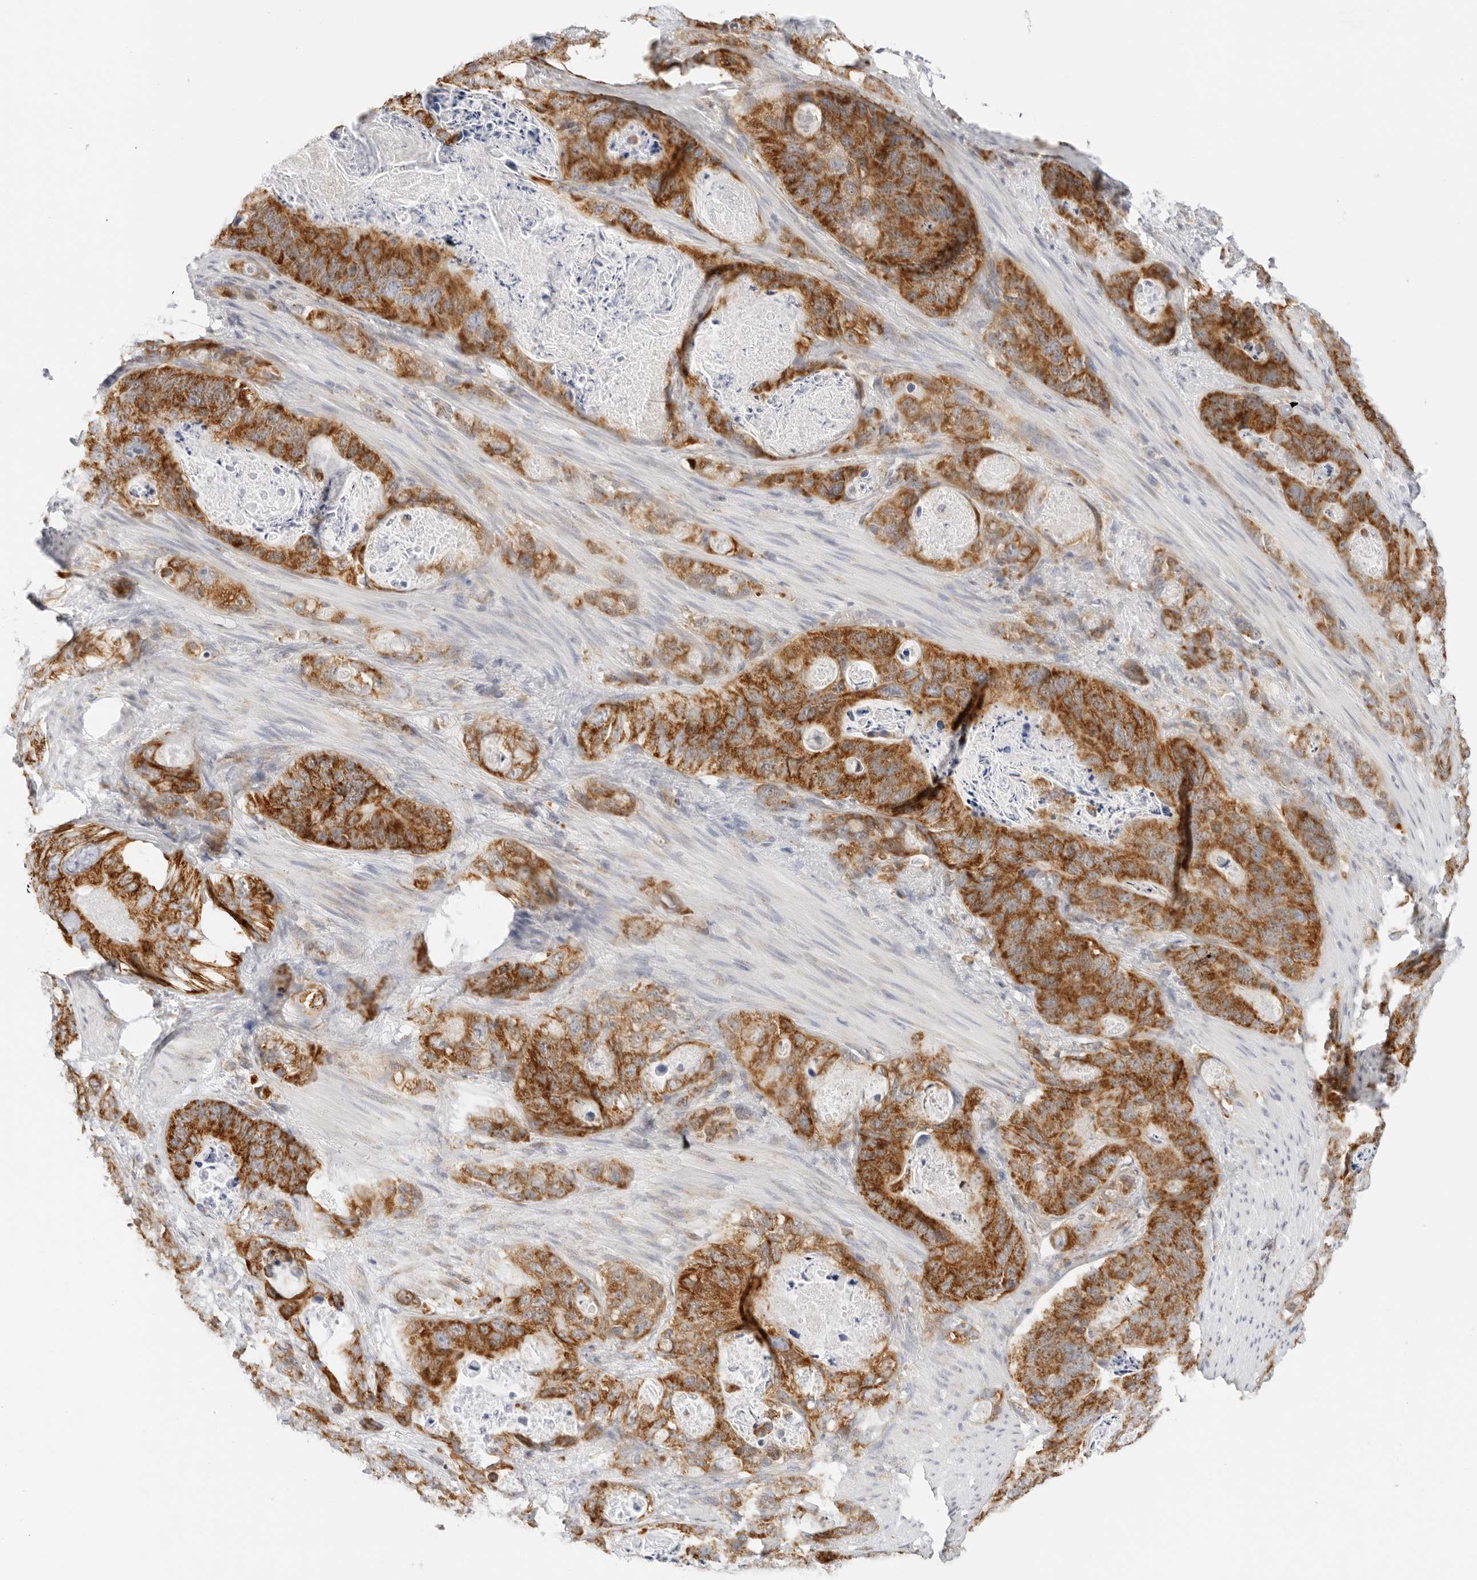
{"staining": {"intensity": "strong", "quantity": ">75%", "location": "cytoplasmic/membranous"}, "tissue": "stomach cancer", "cell_type": "Tumor cells", "image_type": "cancer", "snomed": [{"axis": "morphology", "description": "Normal tissue, NOS"}, {"axis": "morphology", "description": "Adenocarcinoma, NOS"}, {"axis": "topography", "description": "Stomach"}], "caption": "There is high levels of strong cytoplasmic/membranous positivity in tumor cells of stomach adenocarcinoma, as demonstrated by immunohistochemical staining (brown color).", "gene": "RC3H1", "patient": {"sex": "female", "age": 89}}